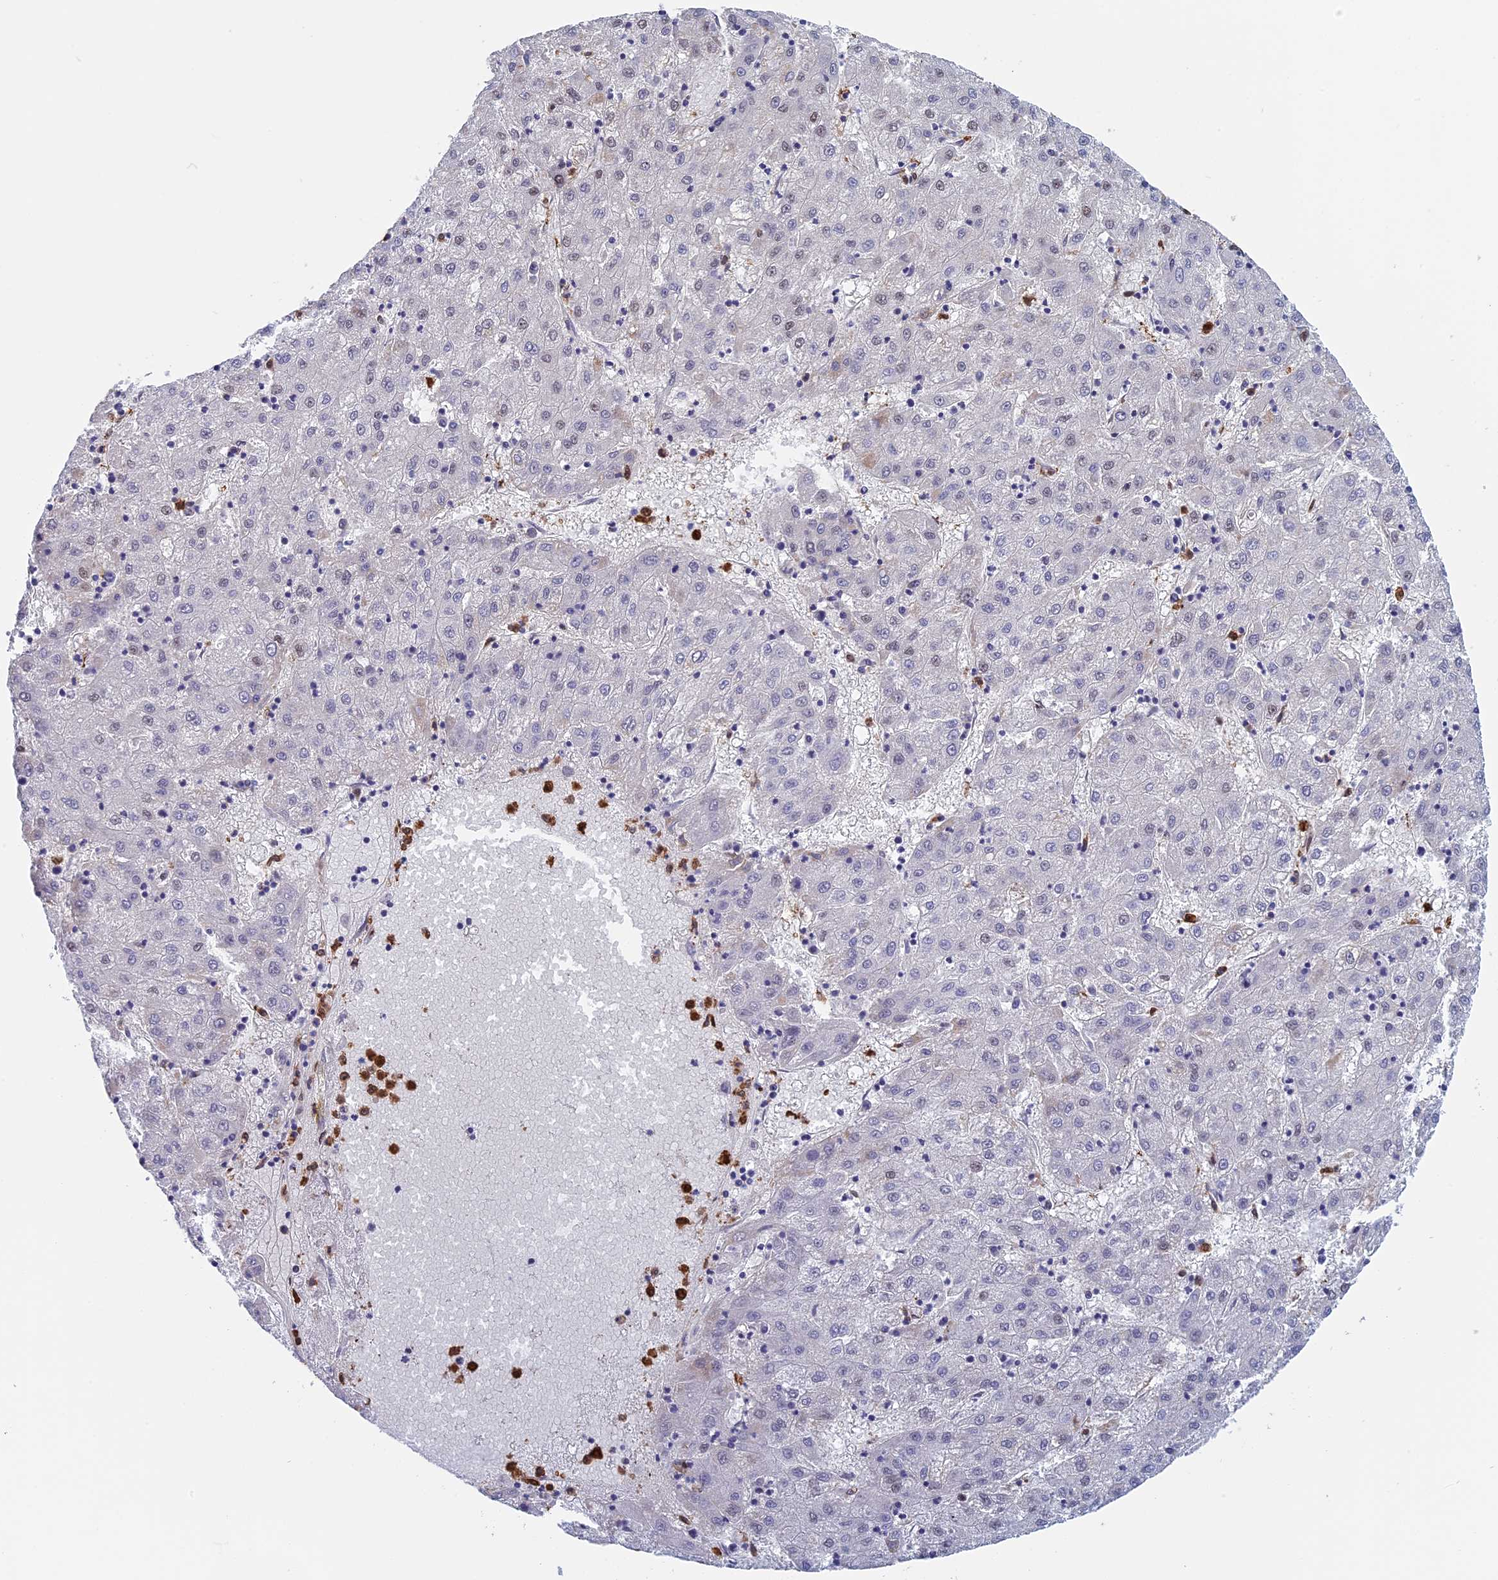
{"staining": {"intensity": "negative", "quantity": "none", "location": "none"}, "tissue": "liver cancer", "cell_type": "Tumor cells", "image_type": "cancer", "snomed": [{"axis": "morphology", "description": "Carcinoma, Hepatocellular, NOS"}, {"axis": "topography", "description": "Liver"}], "caption": "The image exhibits no staining of tumor cells in liver hepatocellular carcinoma.", "gene": "SLC26A1", "patient": {"sex": "male", "age": 72}}